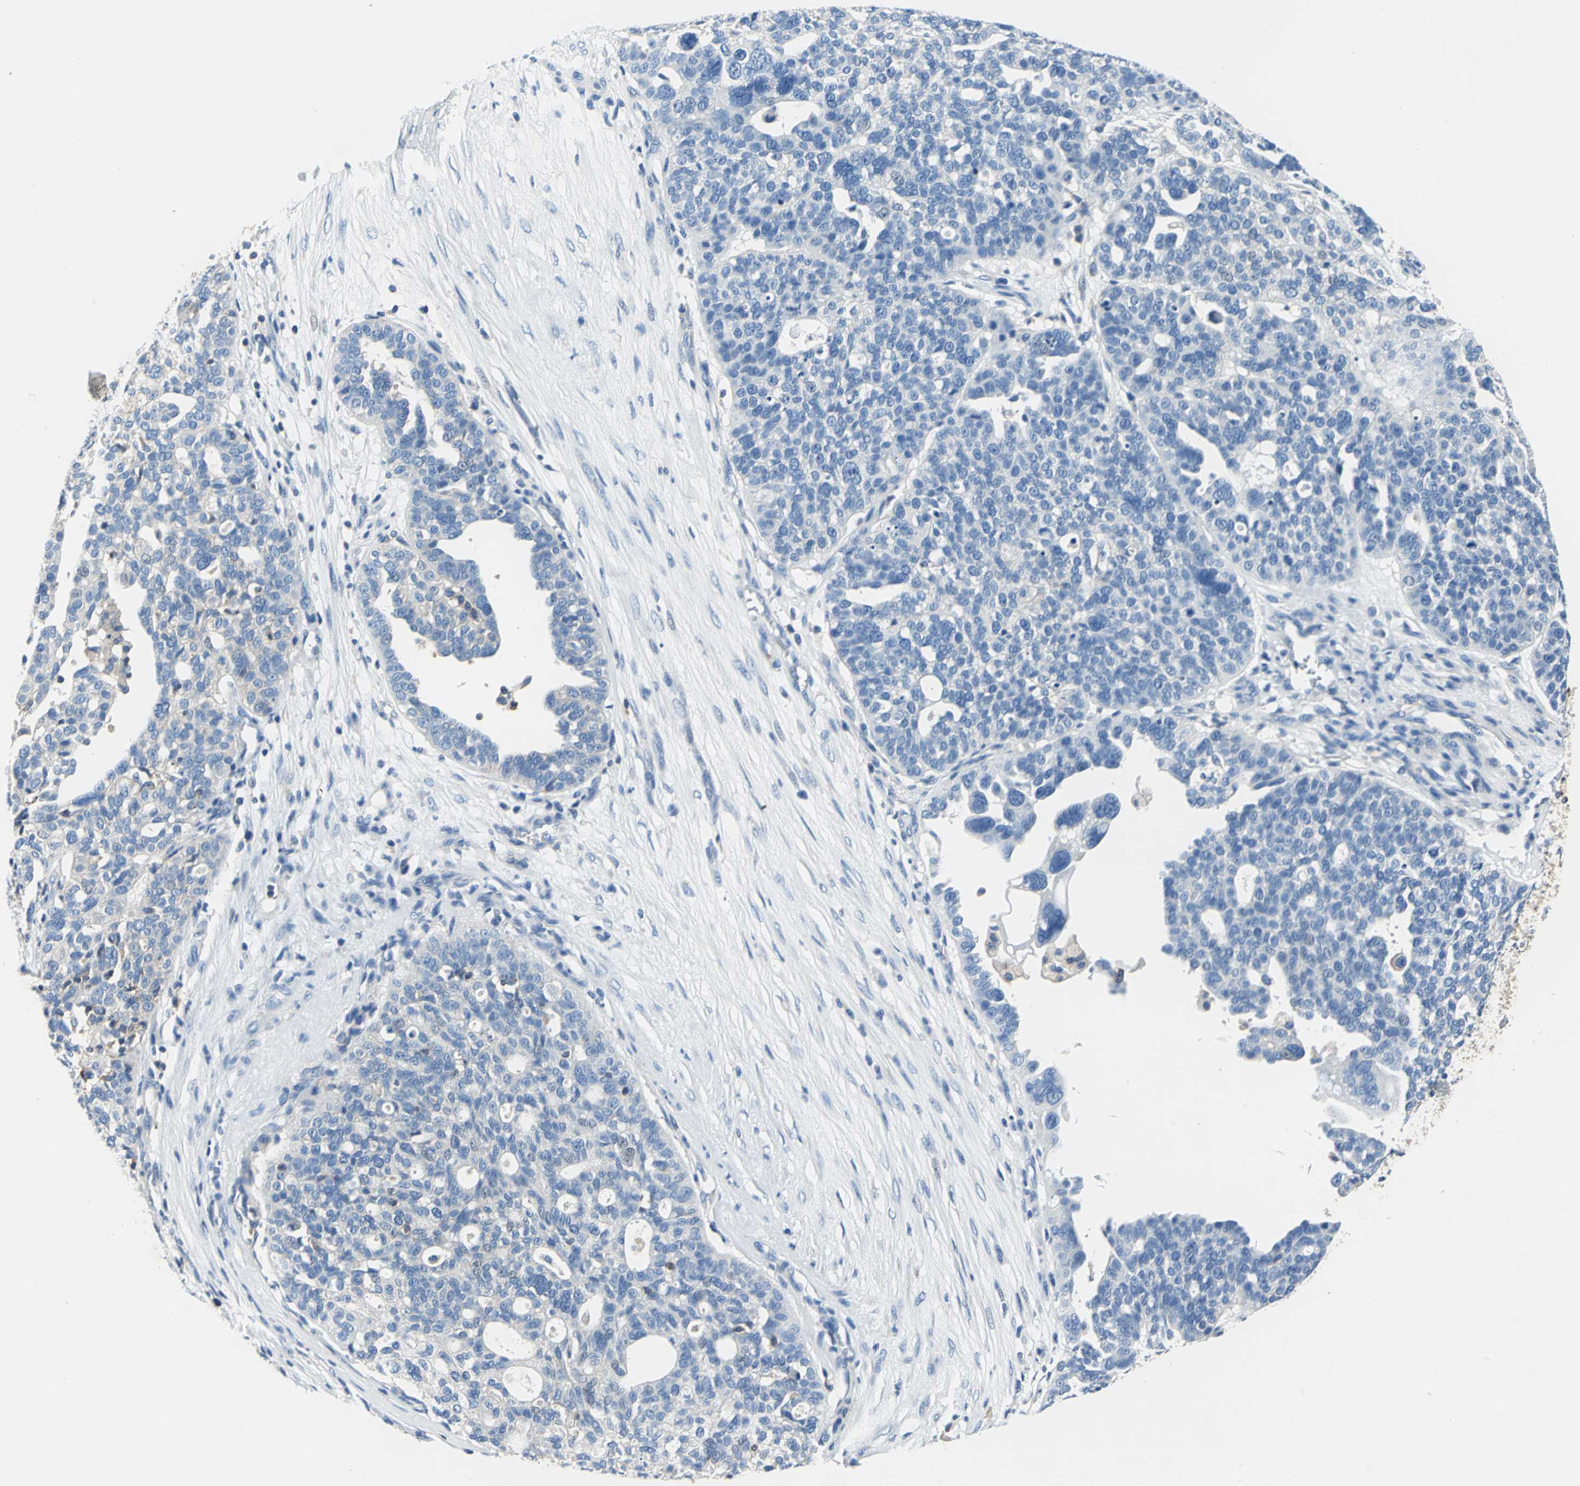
{"staining": {"intensity": "negative", "quantity": "none", "location": "none"}, "tissue": "ovarian cancer", "cell_type": "Tumor cells", "image_type": "cancer", "snomed": [{"axis": "morphology", "description": "Cystadenocarcinoma, serous, NOS"}, {"axis": "topography", "description": "Ovary"}], "caption": "A histopathology image of human ovarian serous cystadenocarcinoma is negative for staining in tumor cells.", "gene": "SEPTIN6", "patient": {"sex": "female", "age": 59}}